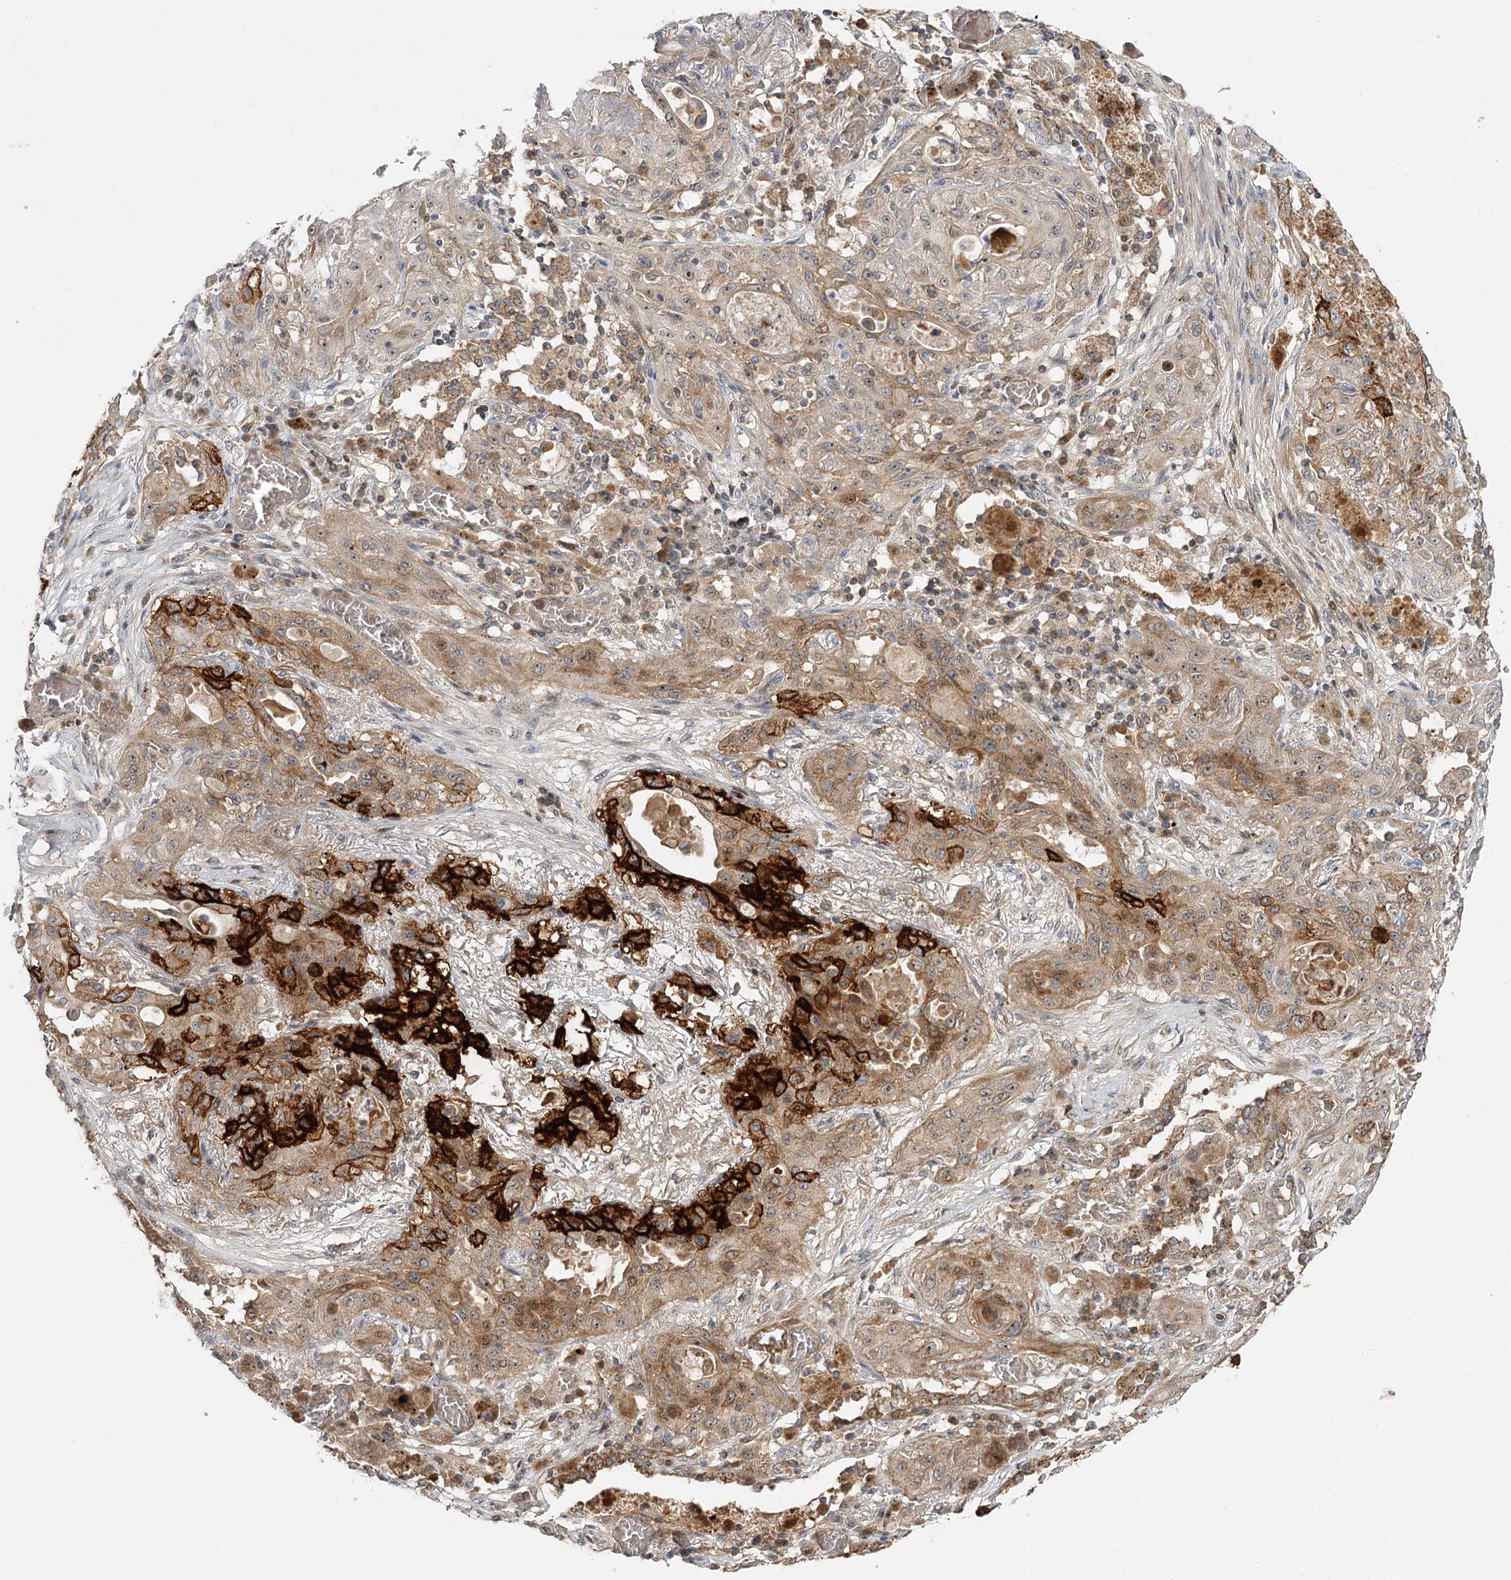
{"staining": {"intensity": "strong", "quantity": "25%-75%", "location": "cytoplasmic/membranous"}, "tissue": "lung cancer", "cell_type": "Tumor cells", "image_type": "cancer", "snomed": [{"axis": "morphology", "description": "Squamous cell carcinoma, NOS"}, {"axis": "topography", "description": "Lung"}], "caption": "Immunohistochemical staining of human lung squamous cell carcinoma shows high levels of strong cytoplasmic/membranous protein staining in about 25%-75% of tumor cells.", "gene": "RAPGEF6", "patient": {"sex": "female", "age": 47}}